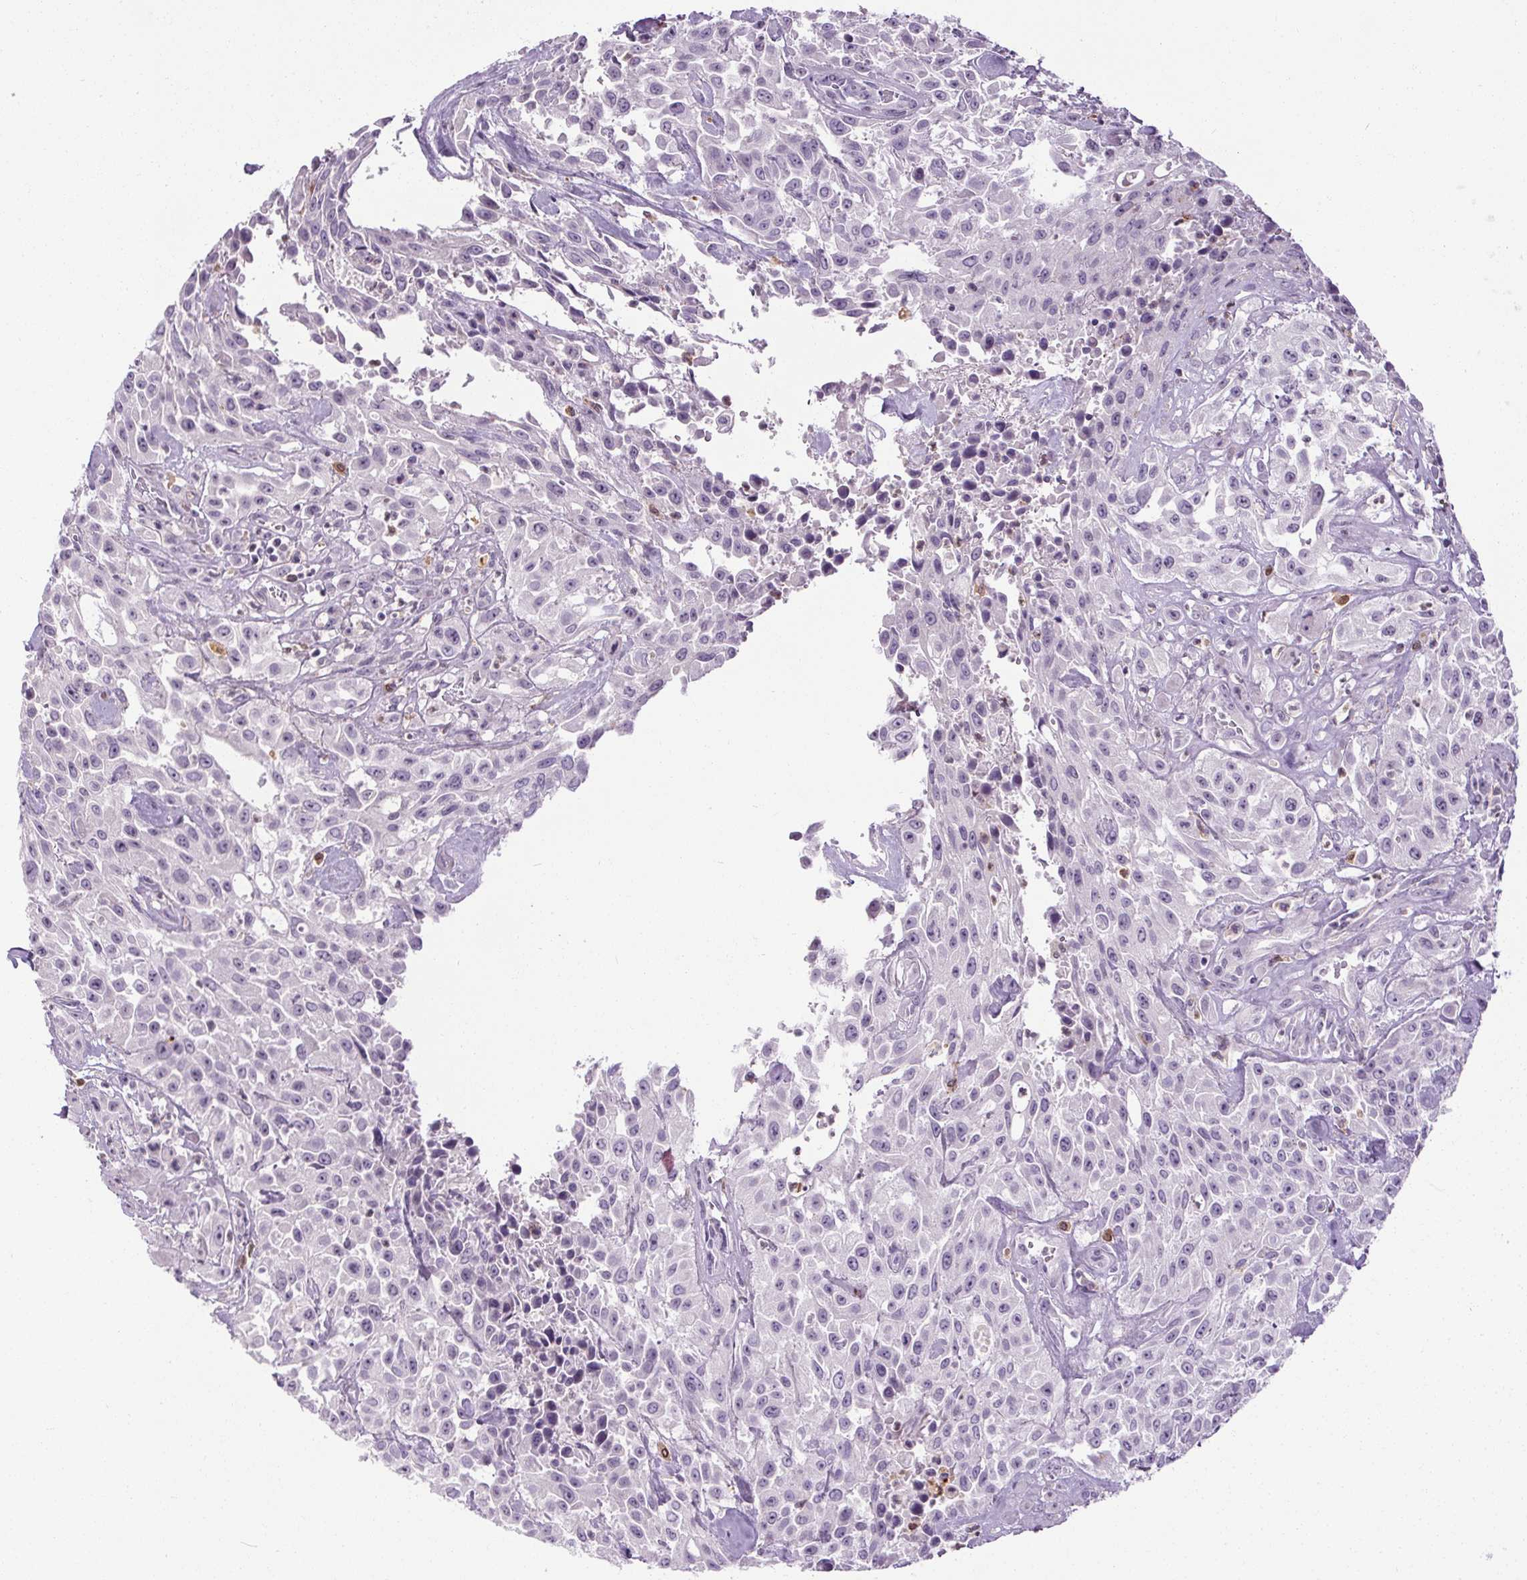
{"staining": {"intensity": "negative", "quantity": "none", "location": "none"}, "tissue": "urothelial cancer", "cell_type": "Tumor cells", "image_type": "cancer", "snomed": [{"axis": "morphology", "description": "Urothelial carcinoma, High grade"}, {"axis": "topography", "description": "Urinary bladder"}], "caption": "High power microscopy histopathology image of an immunohistochemistry (IHC) photomicrograph of urothelial carcinoma (high-grade), revealing no significant staining in tumor cells. Nuclei are stained in blue.", "gene": "TMEM240", "patient": {"sex": "male", "age": 79}}